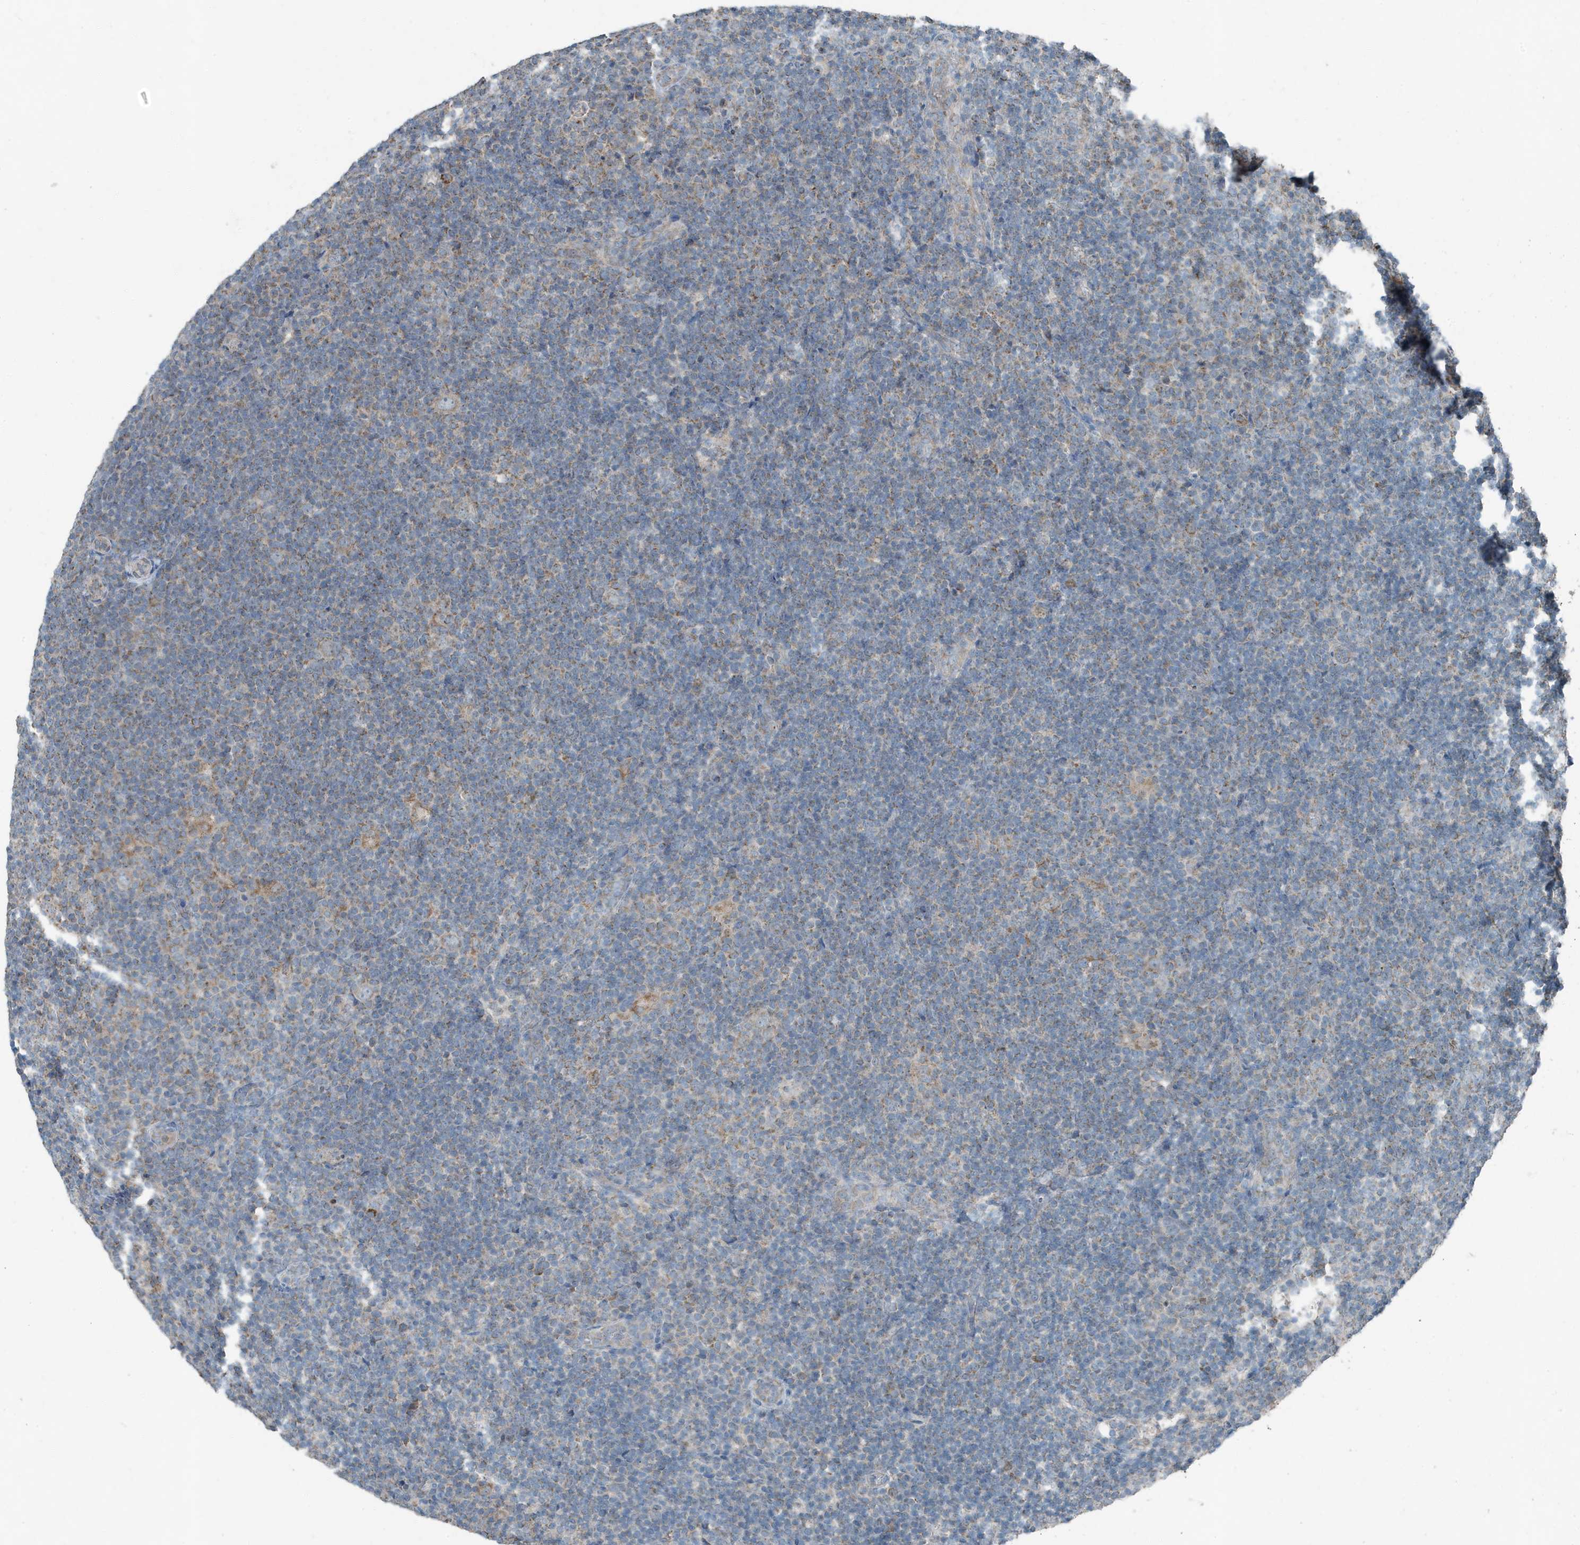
{"staining": {"intensity": "negative", "quantity": "none", "location": "none"}, "tissue": "lymphoma", "cell_type": "Tumor cells", "image_type": "cancer", "snomed": [{"axis": "morphology", "description": "Hodgkin's disease, NOS"}, {"axis": "topography", "description": "Lymph node"}], "caption": "An immunohistochemistry (IHC) photomicrograph of lymphoma is shown. There is no staining in tumor cells of lymphoma.", "gene": "MT-CYB", "patient": {"sex": "female", "age": 57}}